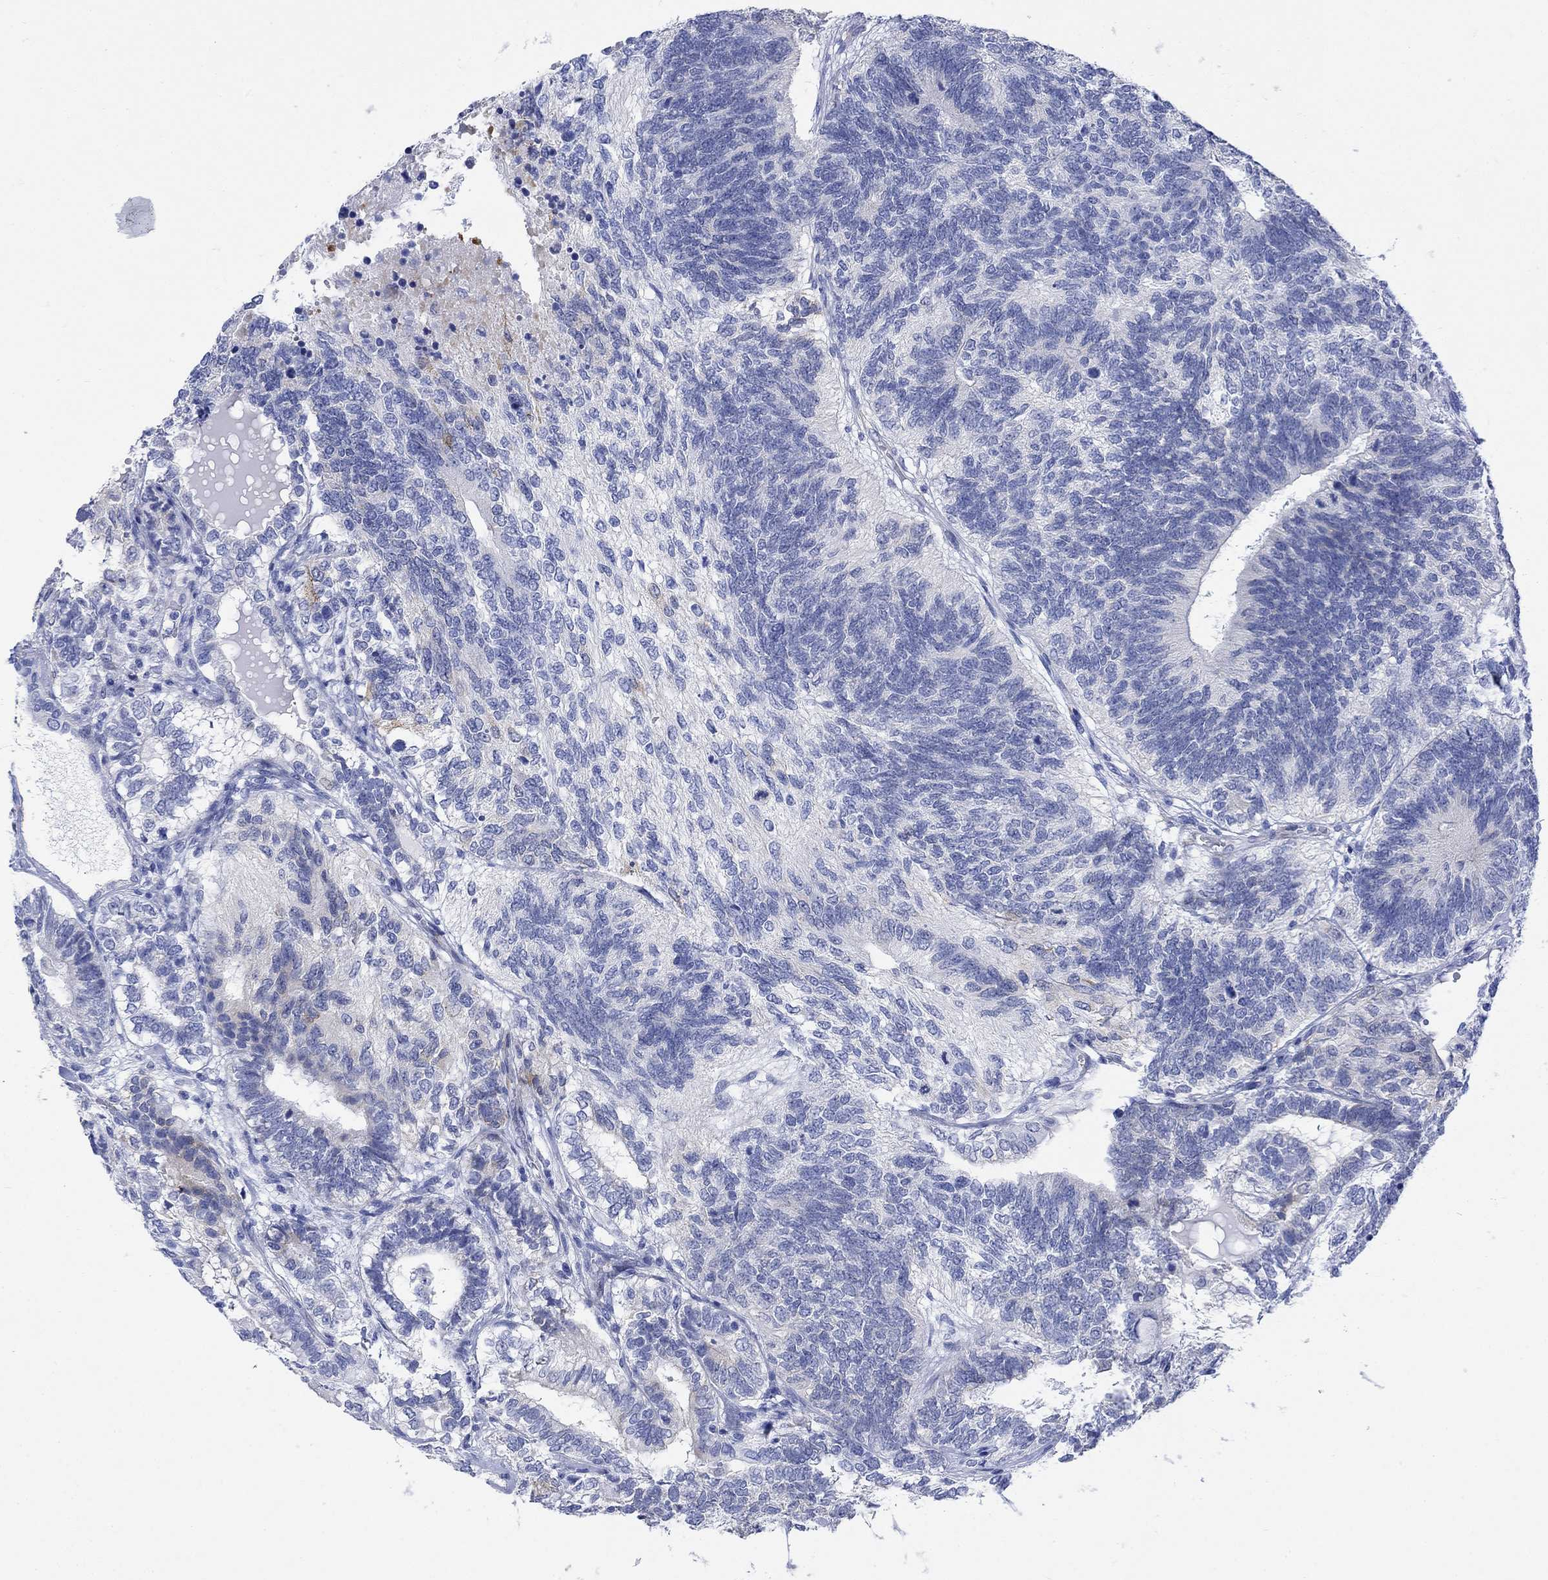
{"staining": {"intensity": "negative", "quantity": "none", "location": "none"}, "tissue": "testis cancer", "cell_type": "Tumor cells", "image_type": "cancer", "snomed": [{"axis": "morphology", "description": "Seminoma, NOS"}, {"axis": "morphology", "description": "Carcinoma, Embryonal, NOS"}, {"axis": "topography", "description": "Testis"}], "caption": "This is an immunohistochemistry image of testis cancer (seminoma). There is no expression in tumor cells.", "gene": "MYL1", "patient": {"sex": "male", "age": 41}}